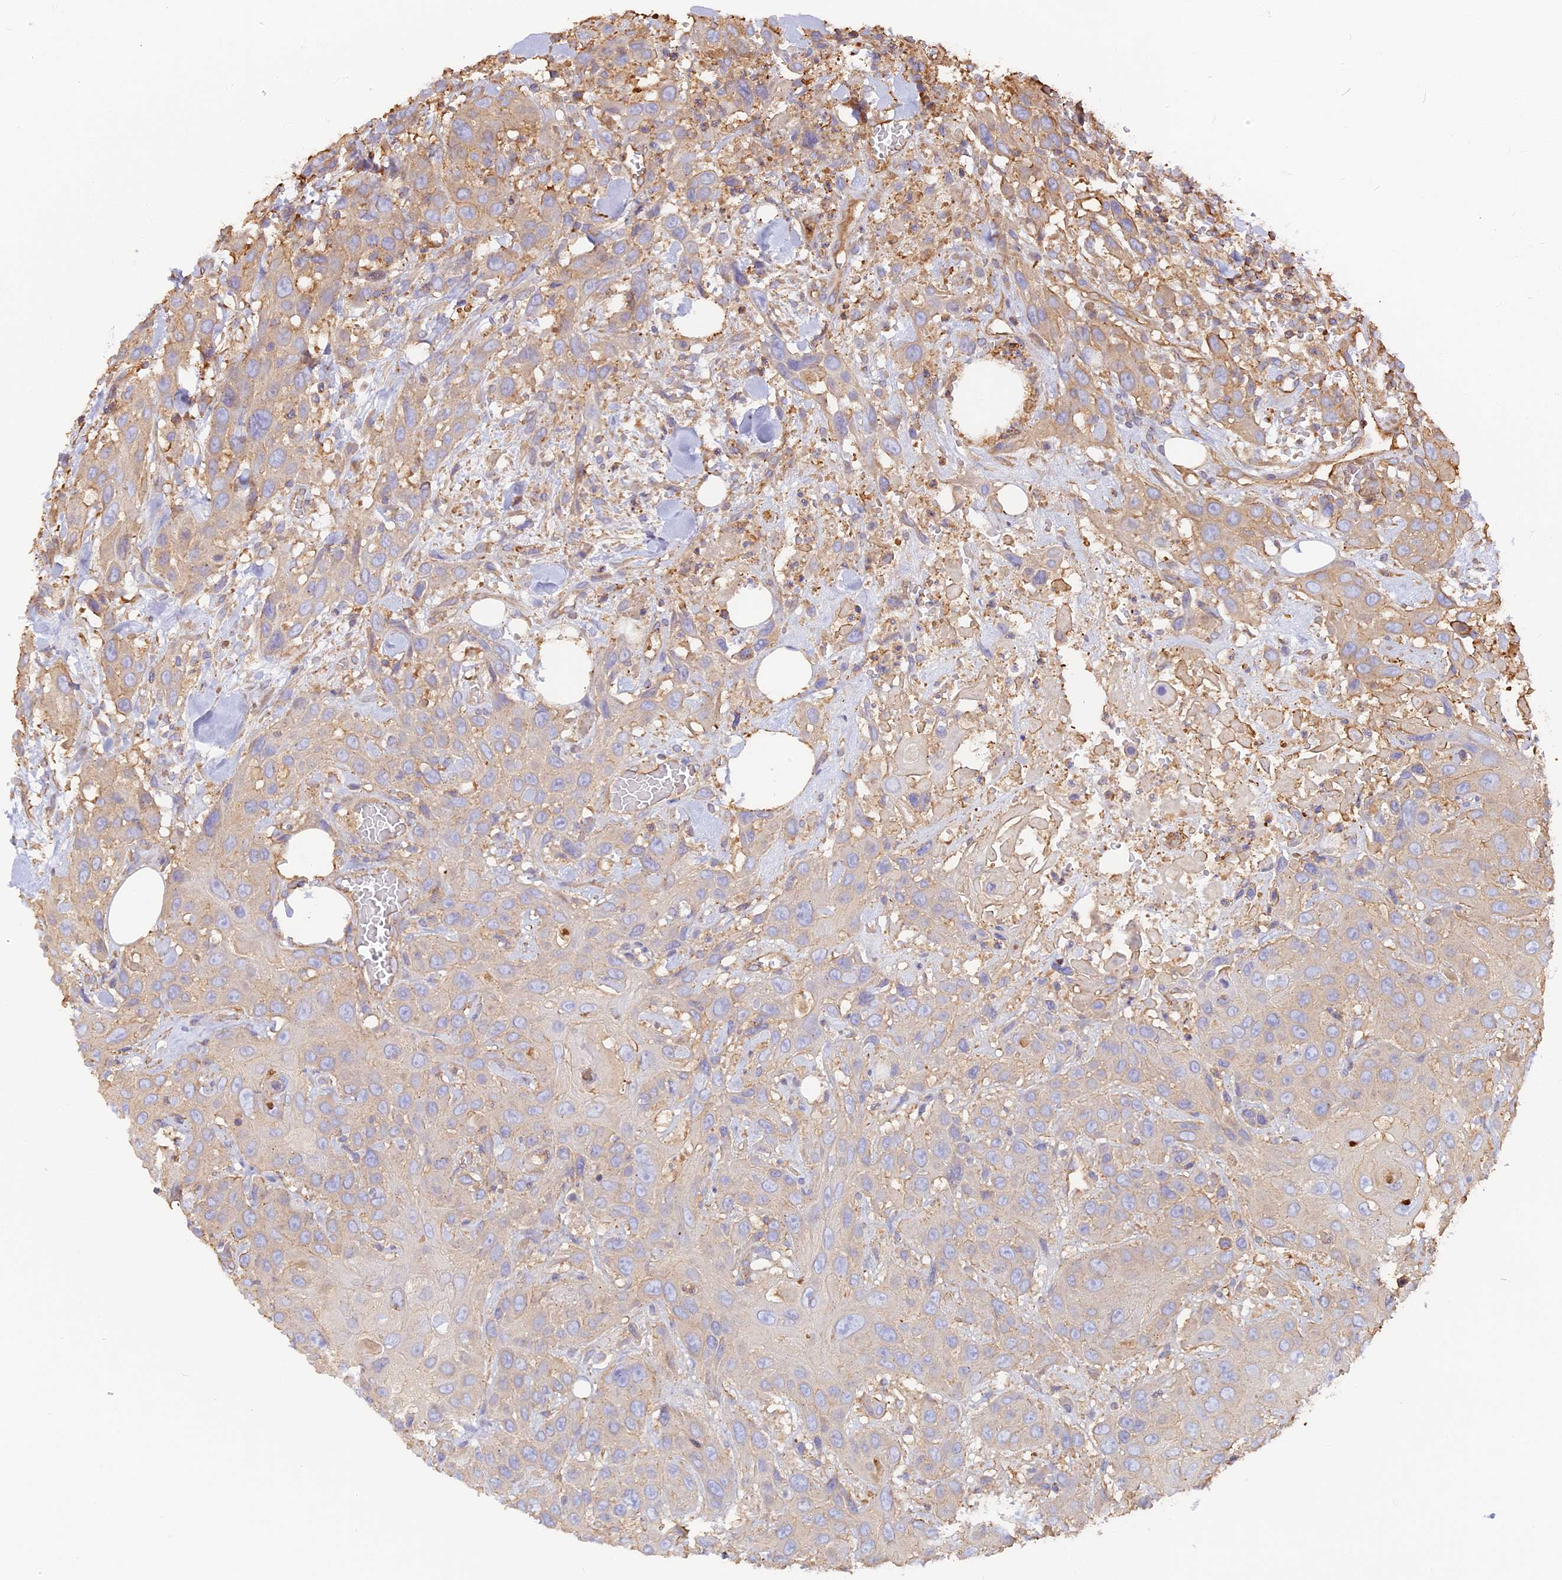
{"staining": {"intensity": "weak", "quantity": "25%-75%", "location": "cytoplasmic/membranous"}, "tissue": "head and neck cancer", "cell_type": "Tumor cells", "image_type": "cancer", "snomed": [{"axis": "morphology", "description": "Squamous cell carcinoma, NOS"}, {"axis": "topography", "description": "Head-Neck"}], "caption": "An IHC histopathology image of tumor tissue is shown. Protein staining in brown labels weak cytoplasmic/membranous positivity in head and neck squamous cell carcinoma within tumor cells.", "gene": "VPS18", "patient": {"sex": "male", "age": 81}}